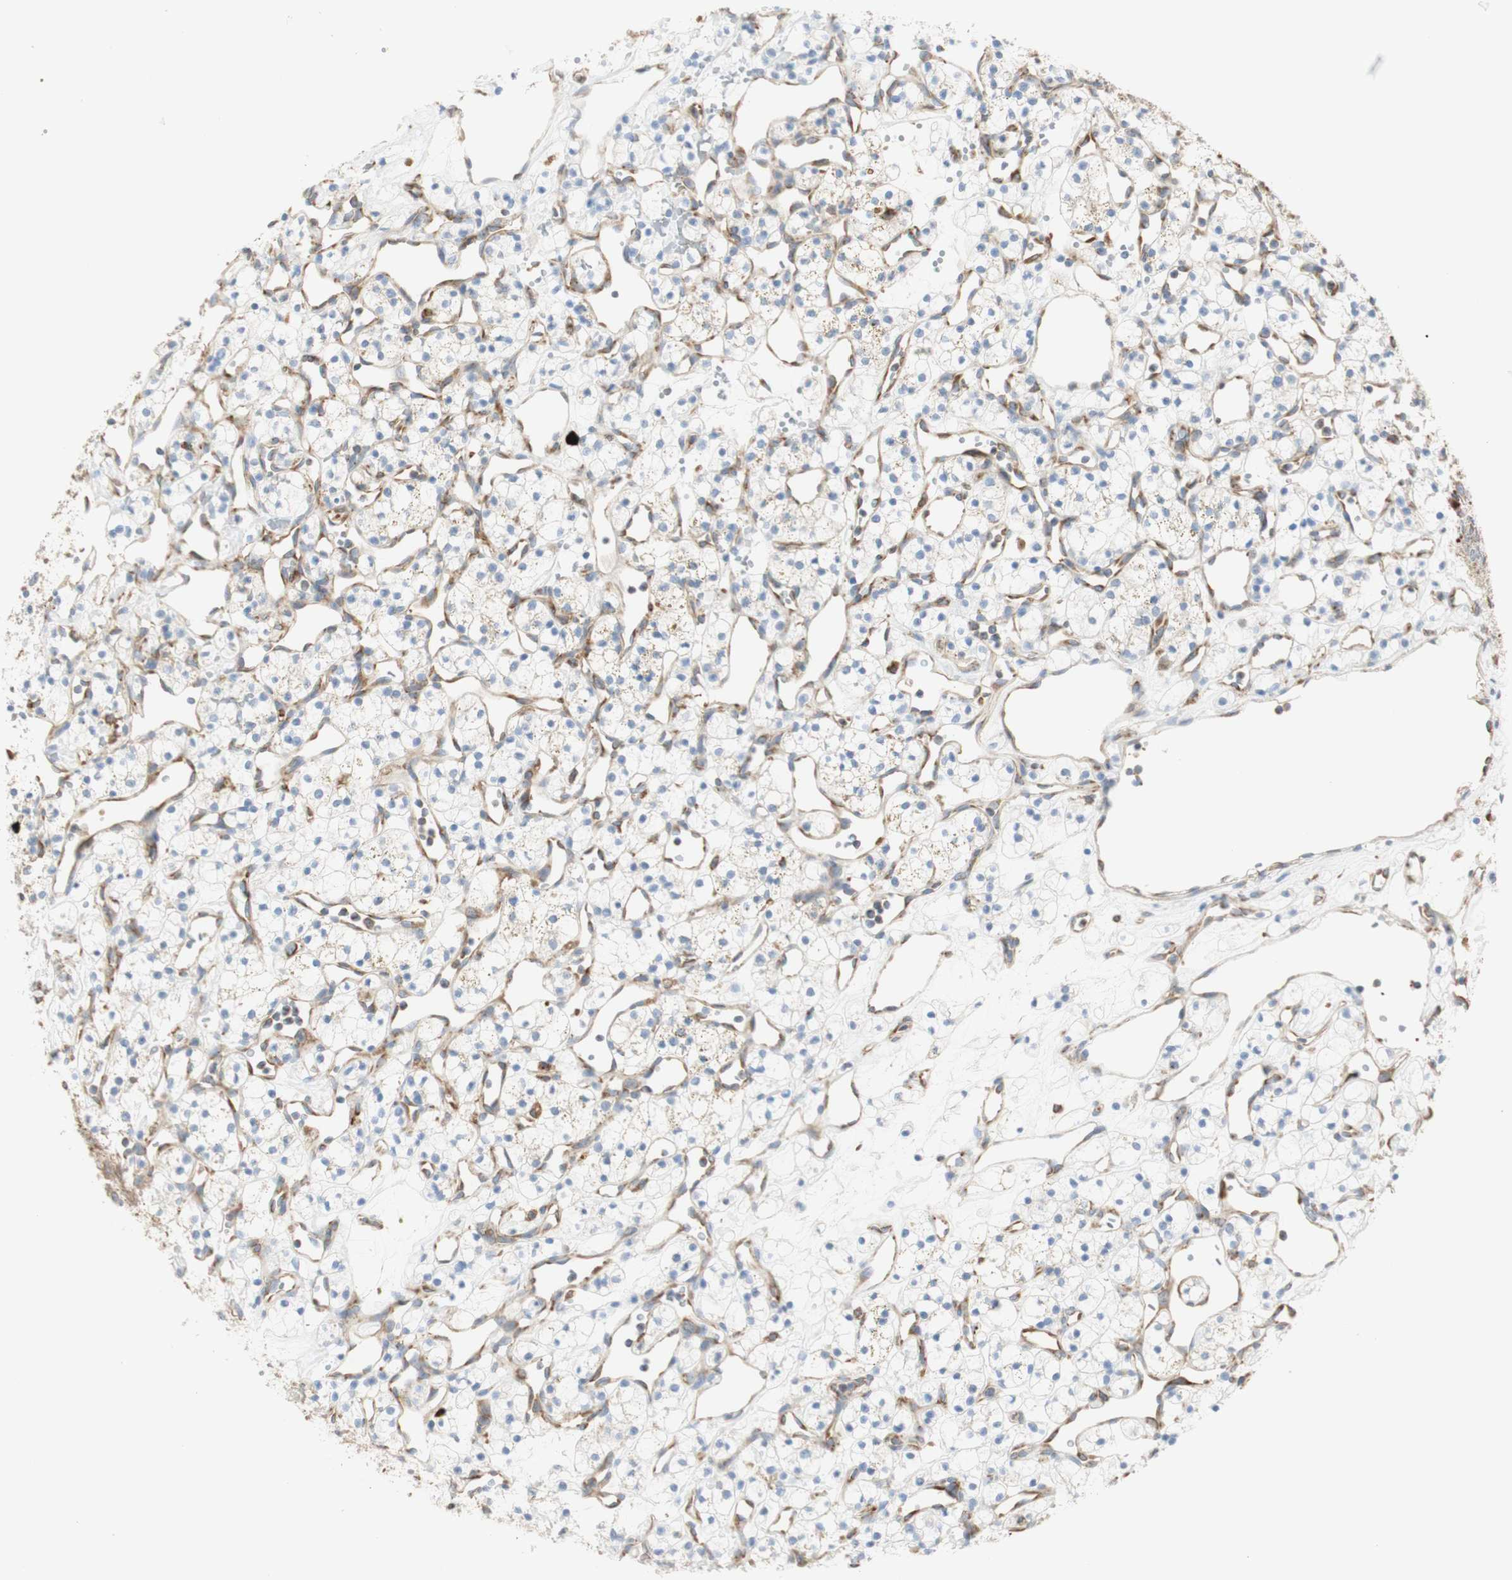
{"staining": {"intensity": "weak", "quantity": "25%-75%", "location": "cytoplasmic/membranous"}, "tissue": "renal cancer", "cell_type": "Tumor cells", "image_type": "cancer", "snomed": [{"axis": "morphology", "description": "Adenocarcinoma, NOS"}, {"axis": "topography", "description": "Kidney"}], "caption": "Immunohistochemistry (DAB) staining of renal cancer displays weak cytoplasmic/membranous protein positivity in about 25%-75% of tumor cells.", "gene": "MANF", "patient": {"sex": "female", "age": 60}}